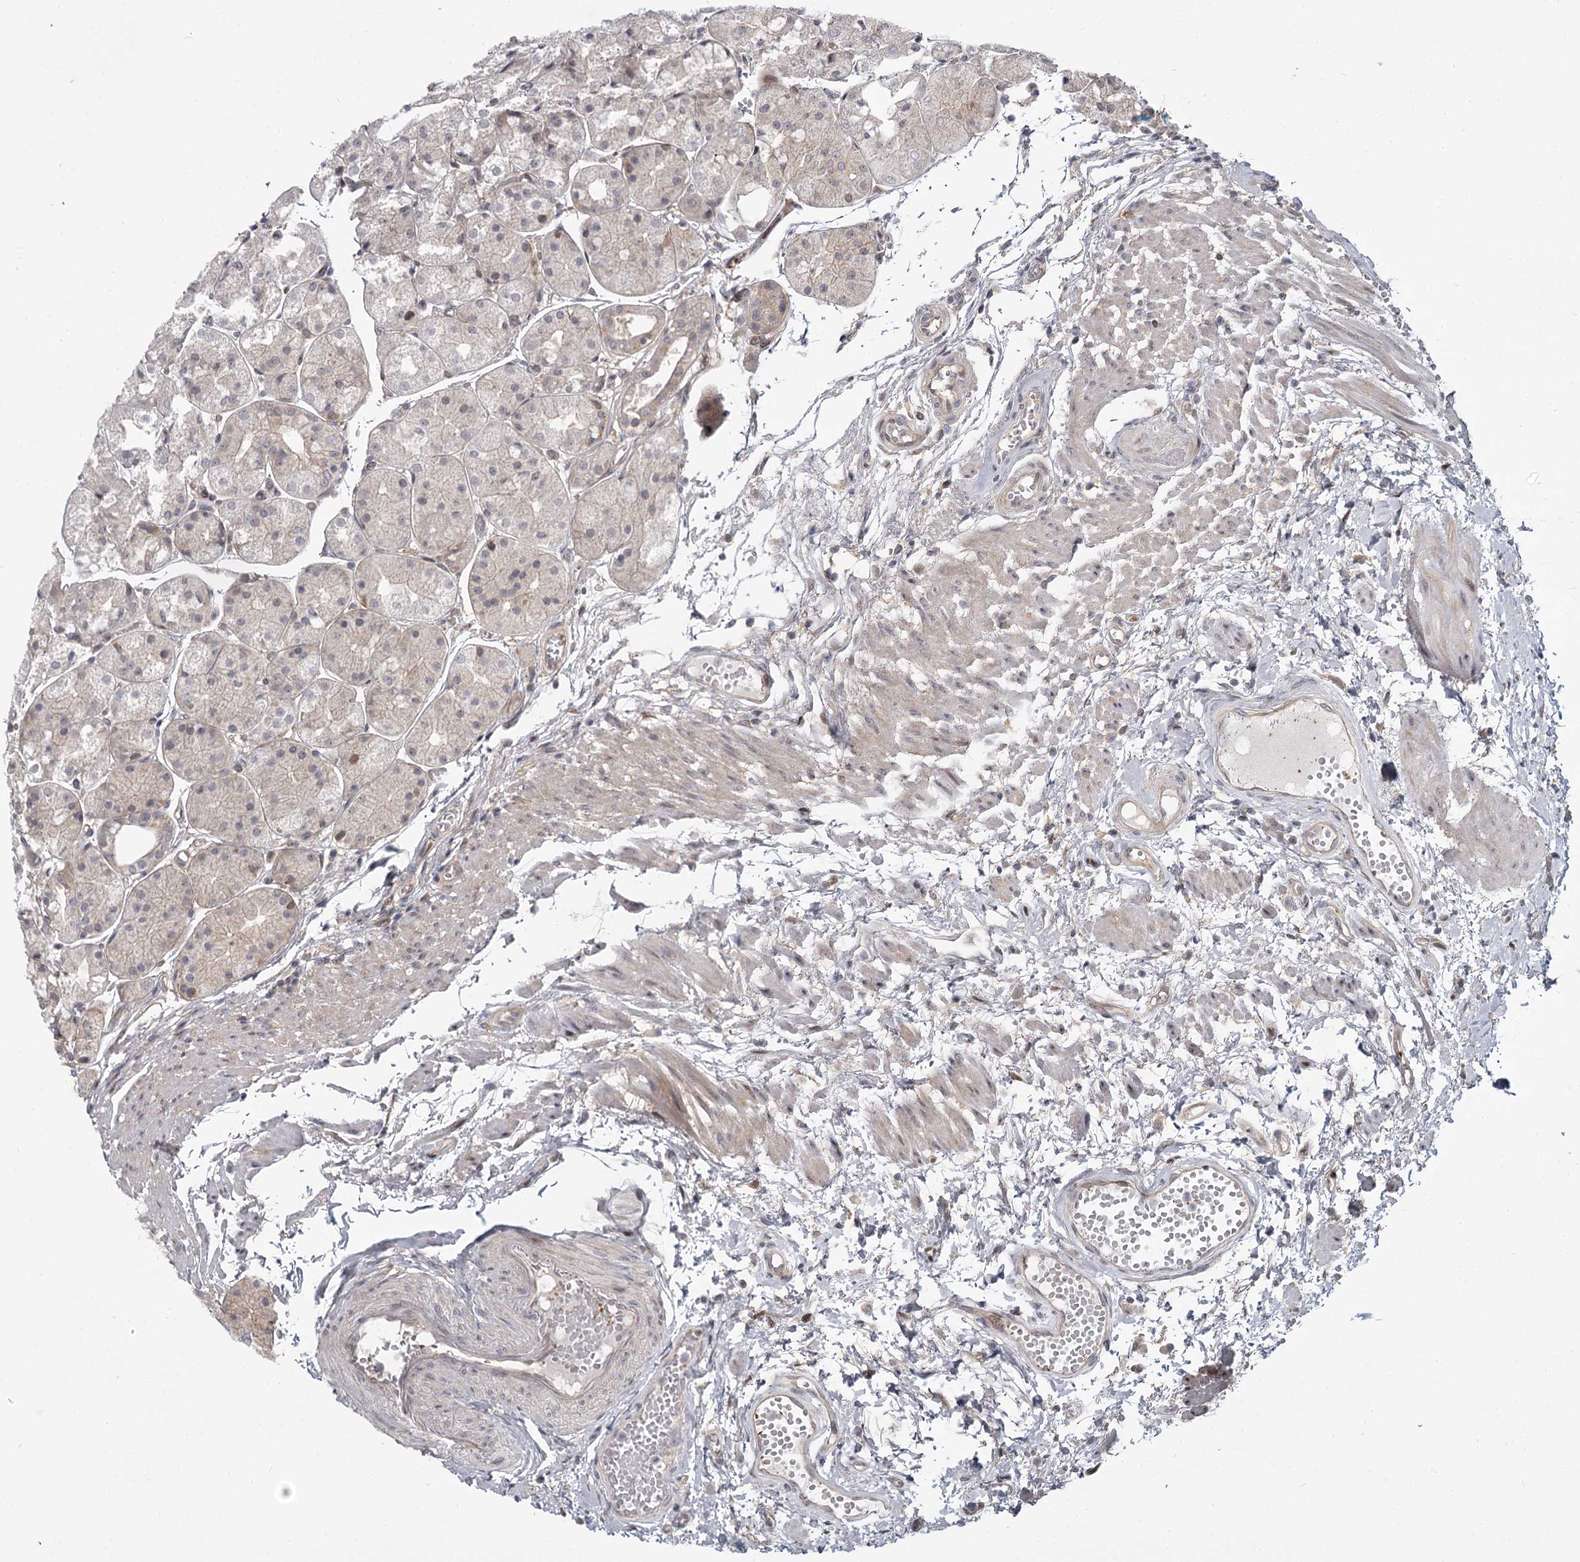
{"staining": {"intensity": "moderate", "quantity": "<25%", "location": "cytoplasmic/membranous"}, "tissue": "stomach", "cell_type": "Glandular cells", "image_type": "normal", "snomed": [{"axis": "morphology", "description": "Normal tissue, NOS"}, {"axis": "topography", "description": "Stomach, upper"}], "caption": "Immunohistochemistry micrograph of normal stomach: human stomach stained using IHC reveals low levels of moderate protein expression localized specifically in the cytoplasmic/membranous of glandular cells, appearing as a cytoplasmic/membranous brown color.", "gene": "CCNG2", "patient": {"sex": "male", "age": 72}}